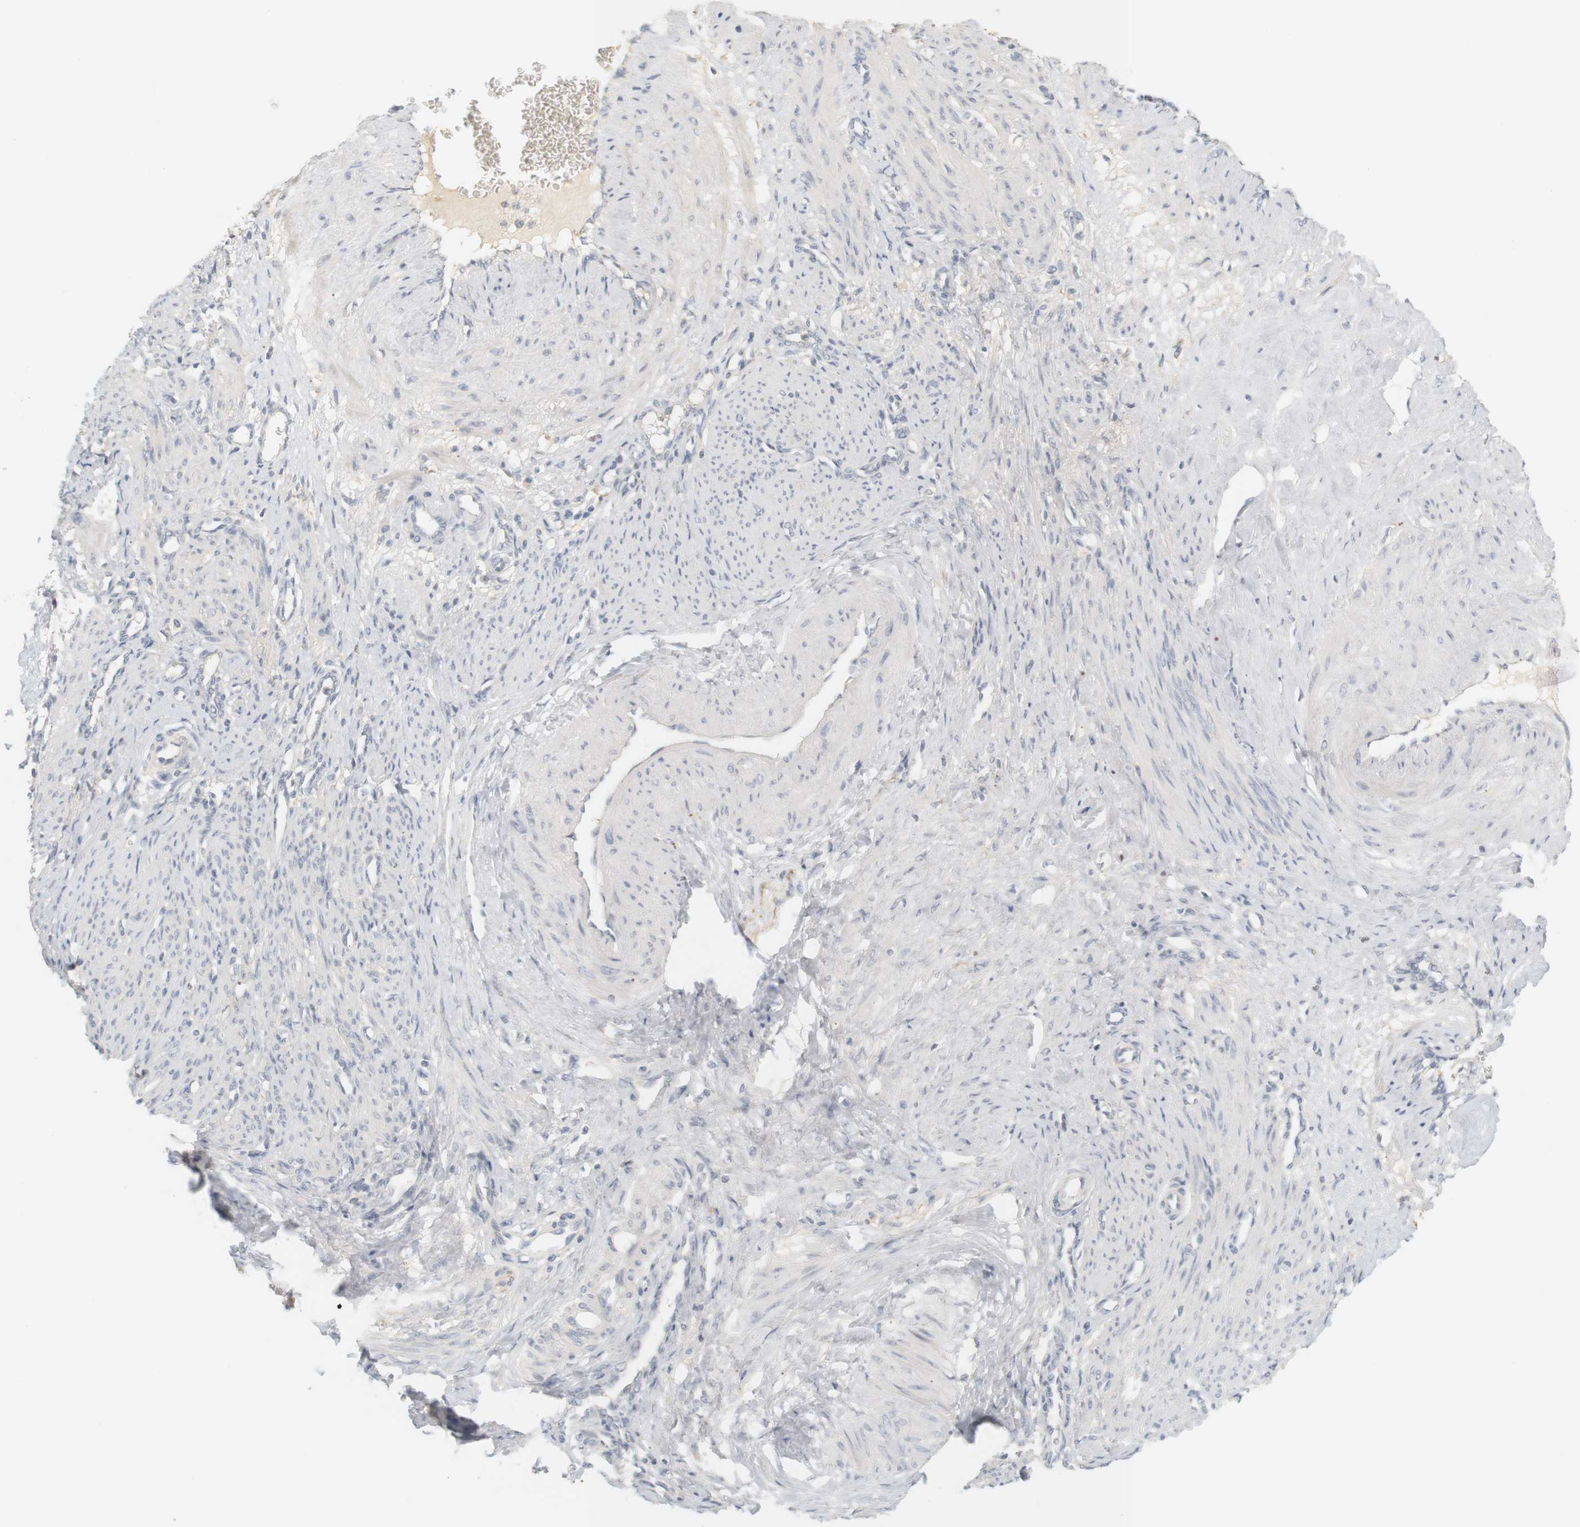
{"staining": {"intensity": "negative", "quantity": "none", "location": "none"}, "tissue": "smooth muscle", "cell_type": "Smooth muscle cells", "image_type": "normal", "snomed": [{"axis": "morphology", "description": "Normal tissue, NOS"}, {"axis": "topography", "description": "Endometrium"}], "caption": "Immunohistochemistry (IHC) histopathology image of benign smooth muscle: smooth muscle stained with DAB (3,3'-diaminobenzidine) reveals no significant protein positivity in smooth muscle cells.", "gene": "RTN3", "patient": {"sex": "female", "age": 33}}